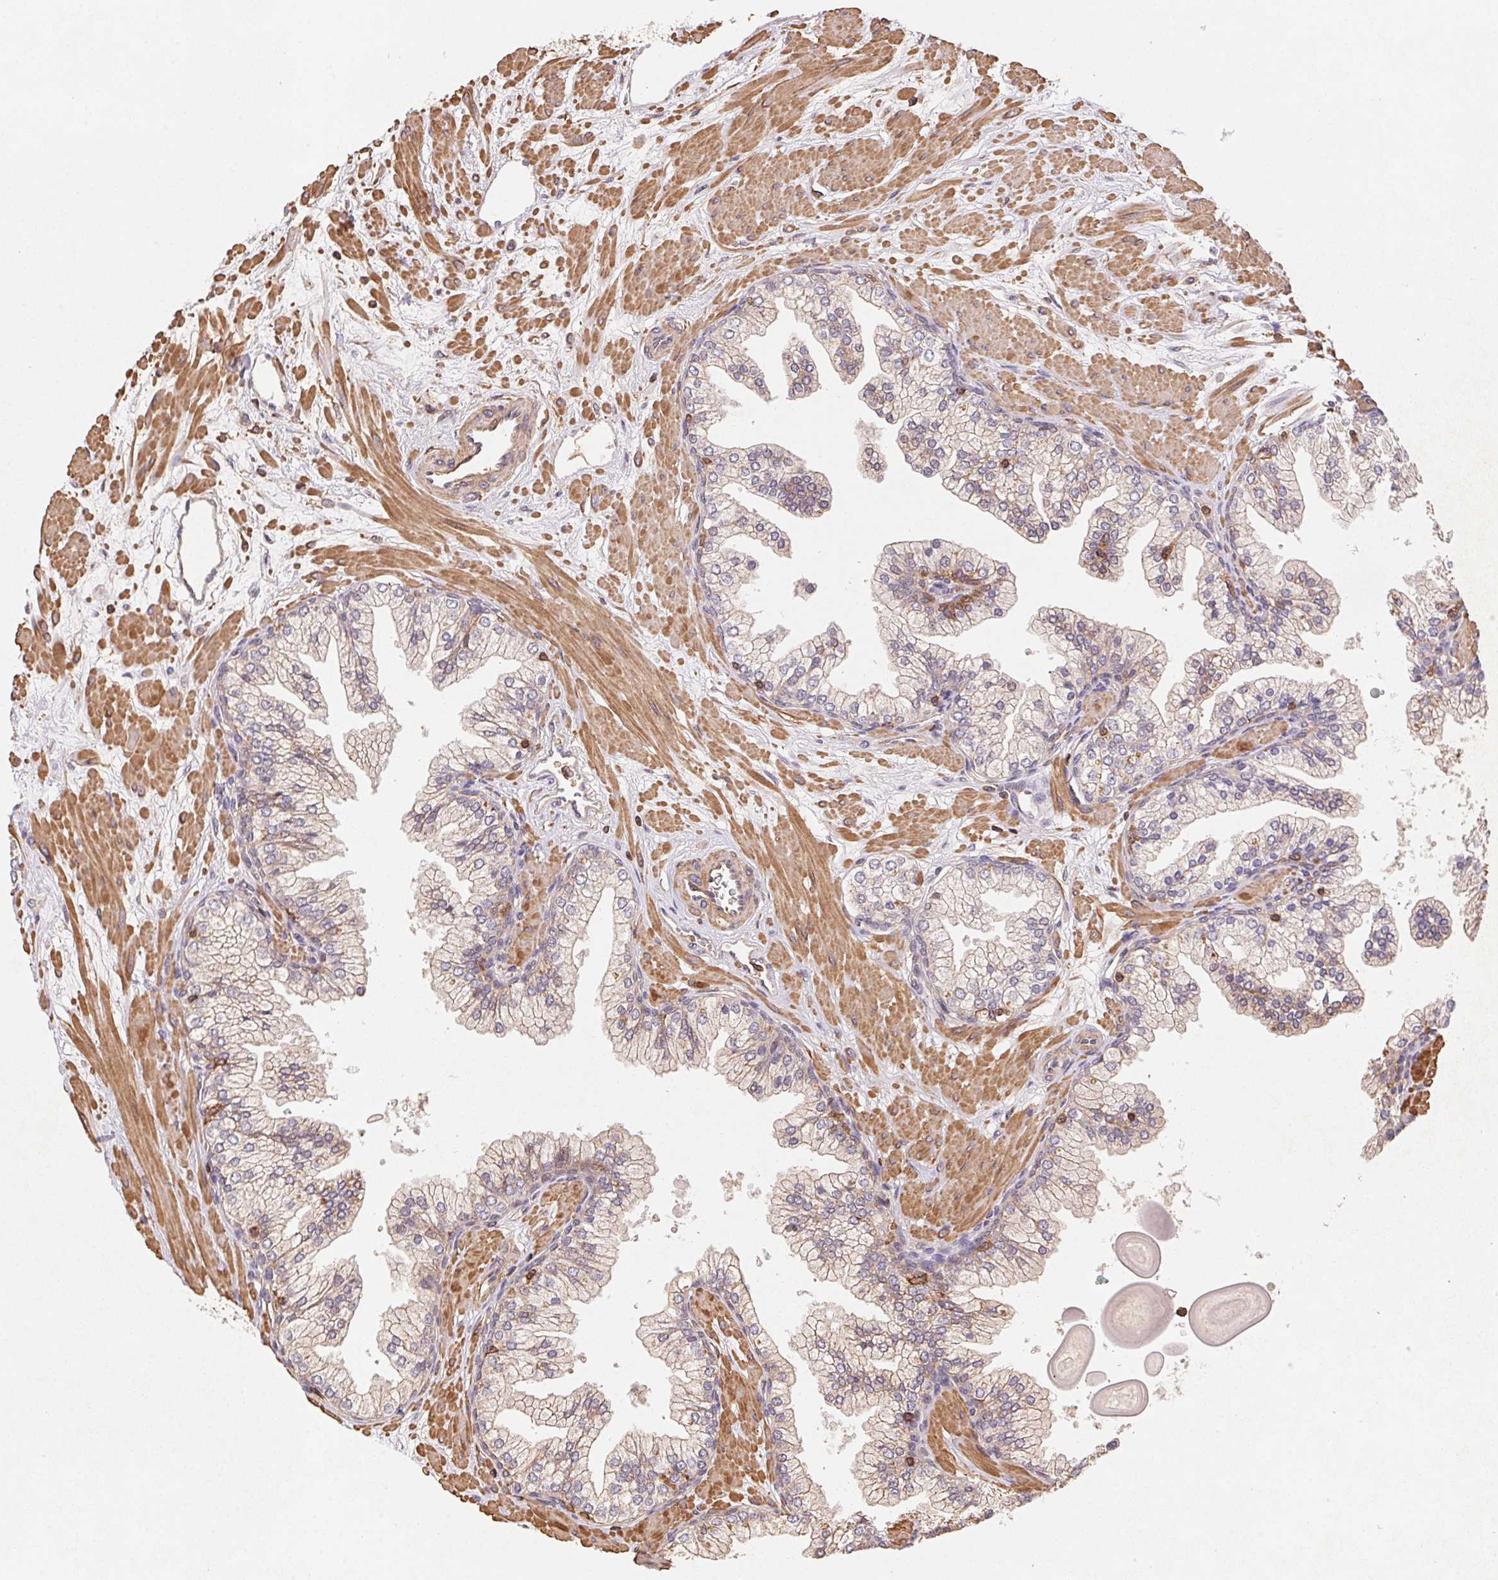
{"staining": {"intensity": "weak", "quantity": "25%-75%", "location": "cytoplasmic/membranous"}, "tissue": "prostate", "cell_type": "Glandular cells", "image_type": "normal", "snomed": [{"axis": "morphology", "description": "Normal tissue, NOS"}, {"axis": "topography", "description": "Prostate"}, {"axis": "topography", "description": "Peripheral nerve tissue"}], "caption": "Immunohistochemical staining of benign human prostate exhibits low levels of weak cytoplasmic/membranous staining in approximately 25%-75% of glandular cells. Immunohistochemistry (ihc) stains the protein in brown and the nuclei are stained blue.", "gene": "ATG10", "patient": {"sex": "male", "age": 61}}